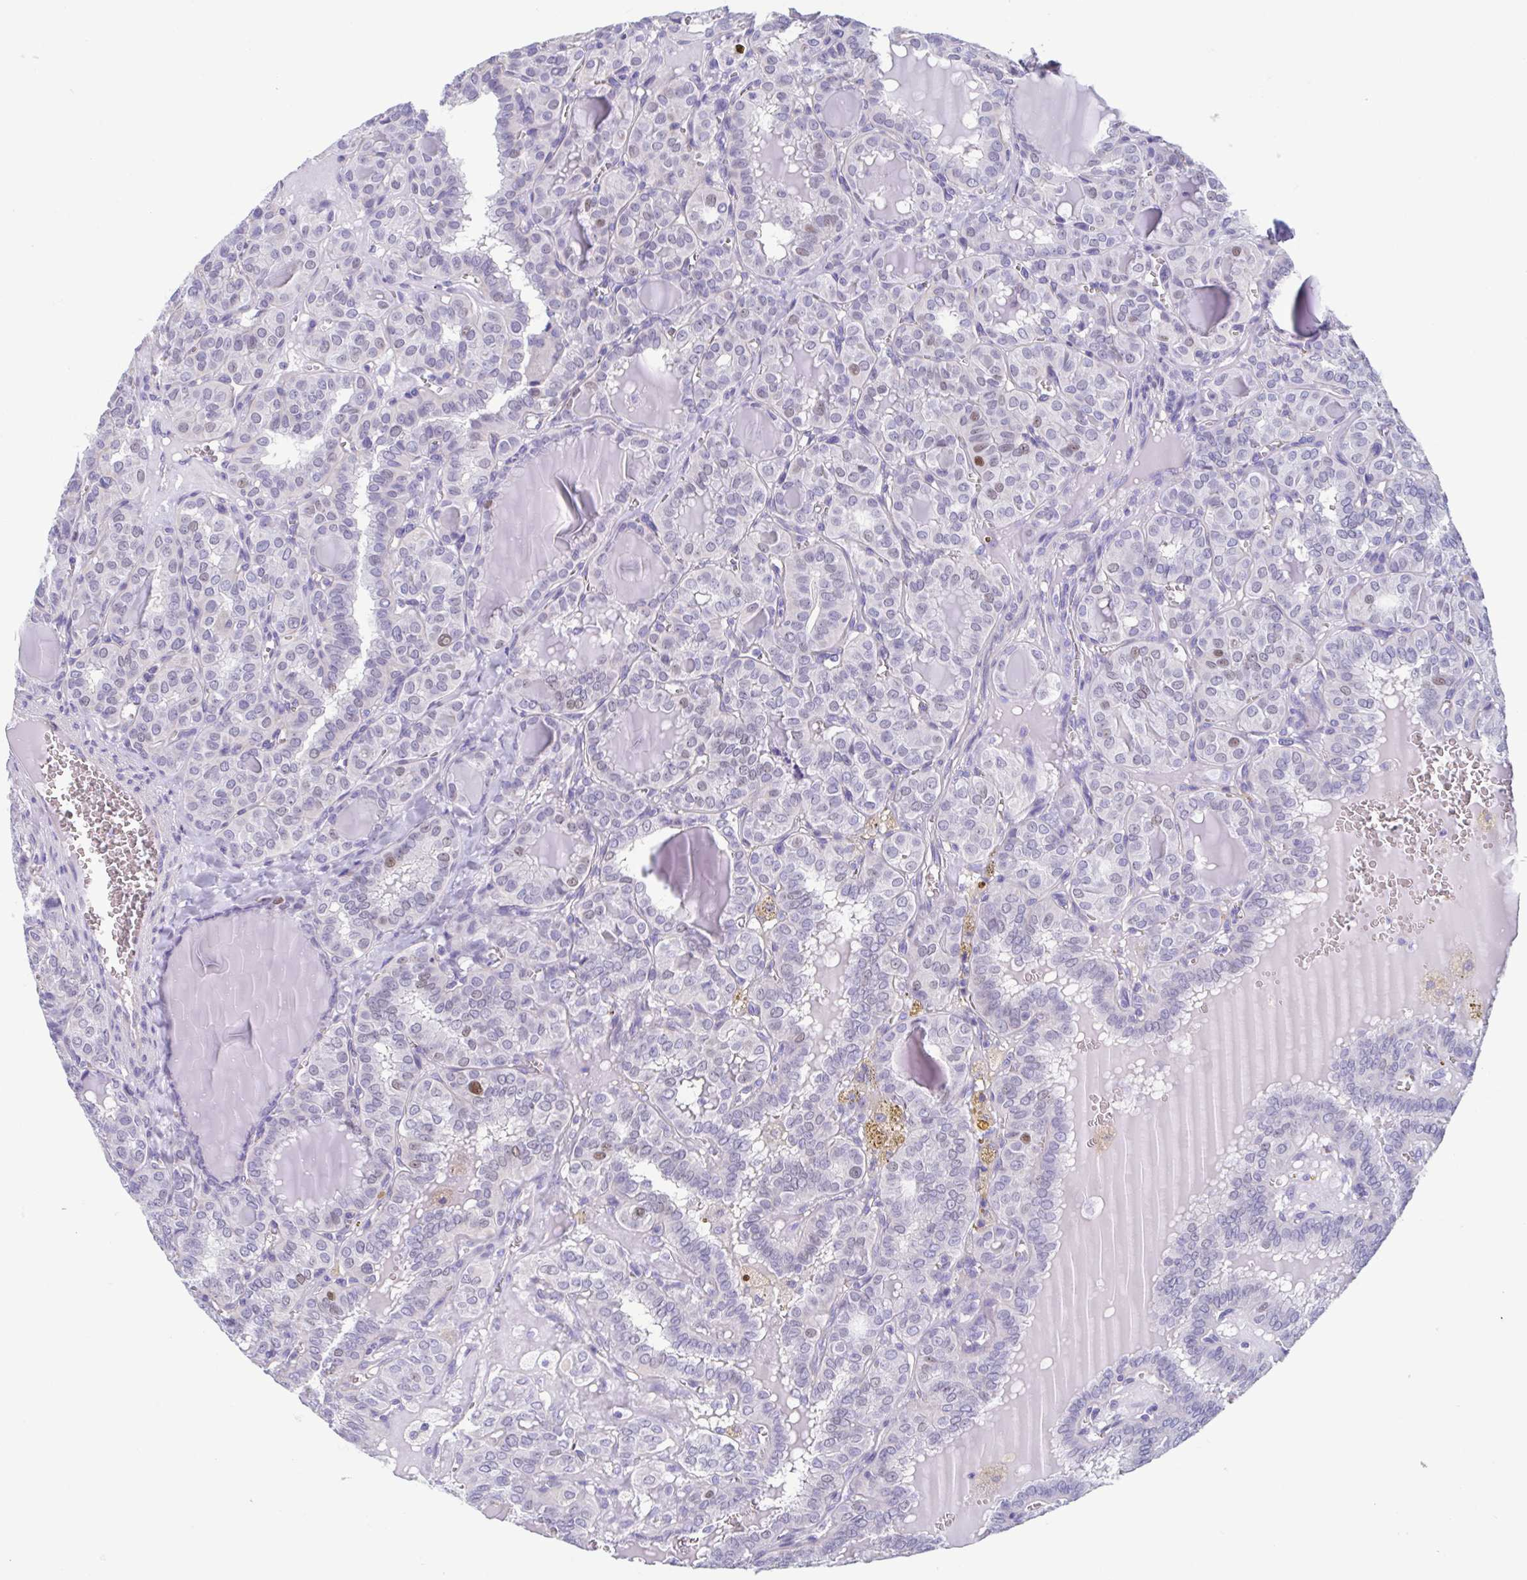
{"staining": {"intensity": "negative", "quantity": "none", "location": "none"}, "tissue": "thyroid cancer", "cell_type": "Tumor cells", "image_type": "cancer", "snomed": [{"axis": "morphology", "description": "Papillary adenocarcinoma, NOS"}, {"axis": "topography", "description": "Thyroid gland"}], "caption": "Immunohistochemistry micrograph of human thyroid cancer stained for a protein (brown), which demonstrates no expression in tumor cells. (DAB (3,3'-diaminobenzidine) immunohistochemistry (IHC) visualized using brightfield microscopy, high magnification).", "gene": "MORC4", "patient": {"sex": "female", "age": 41}}